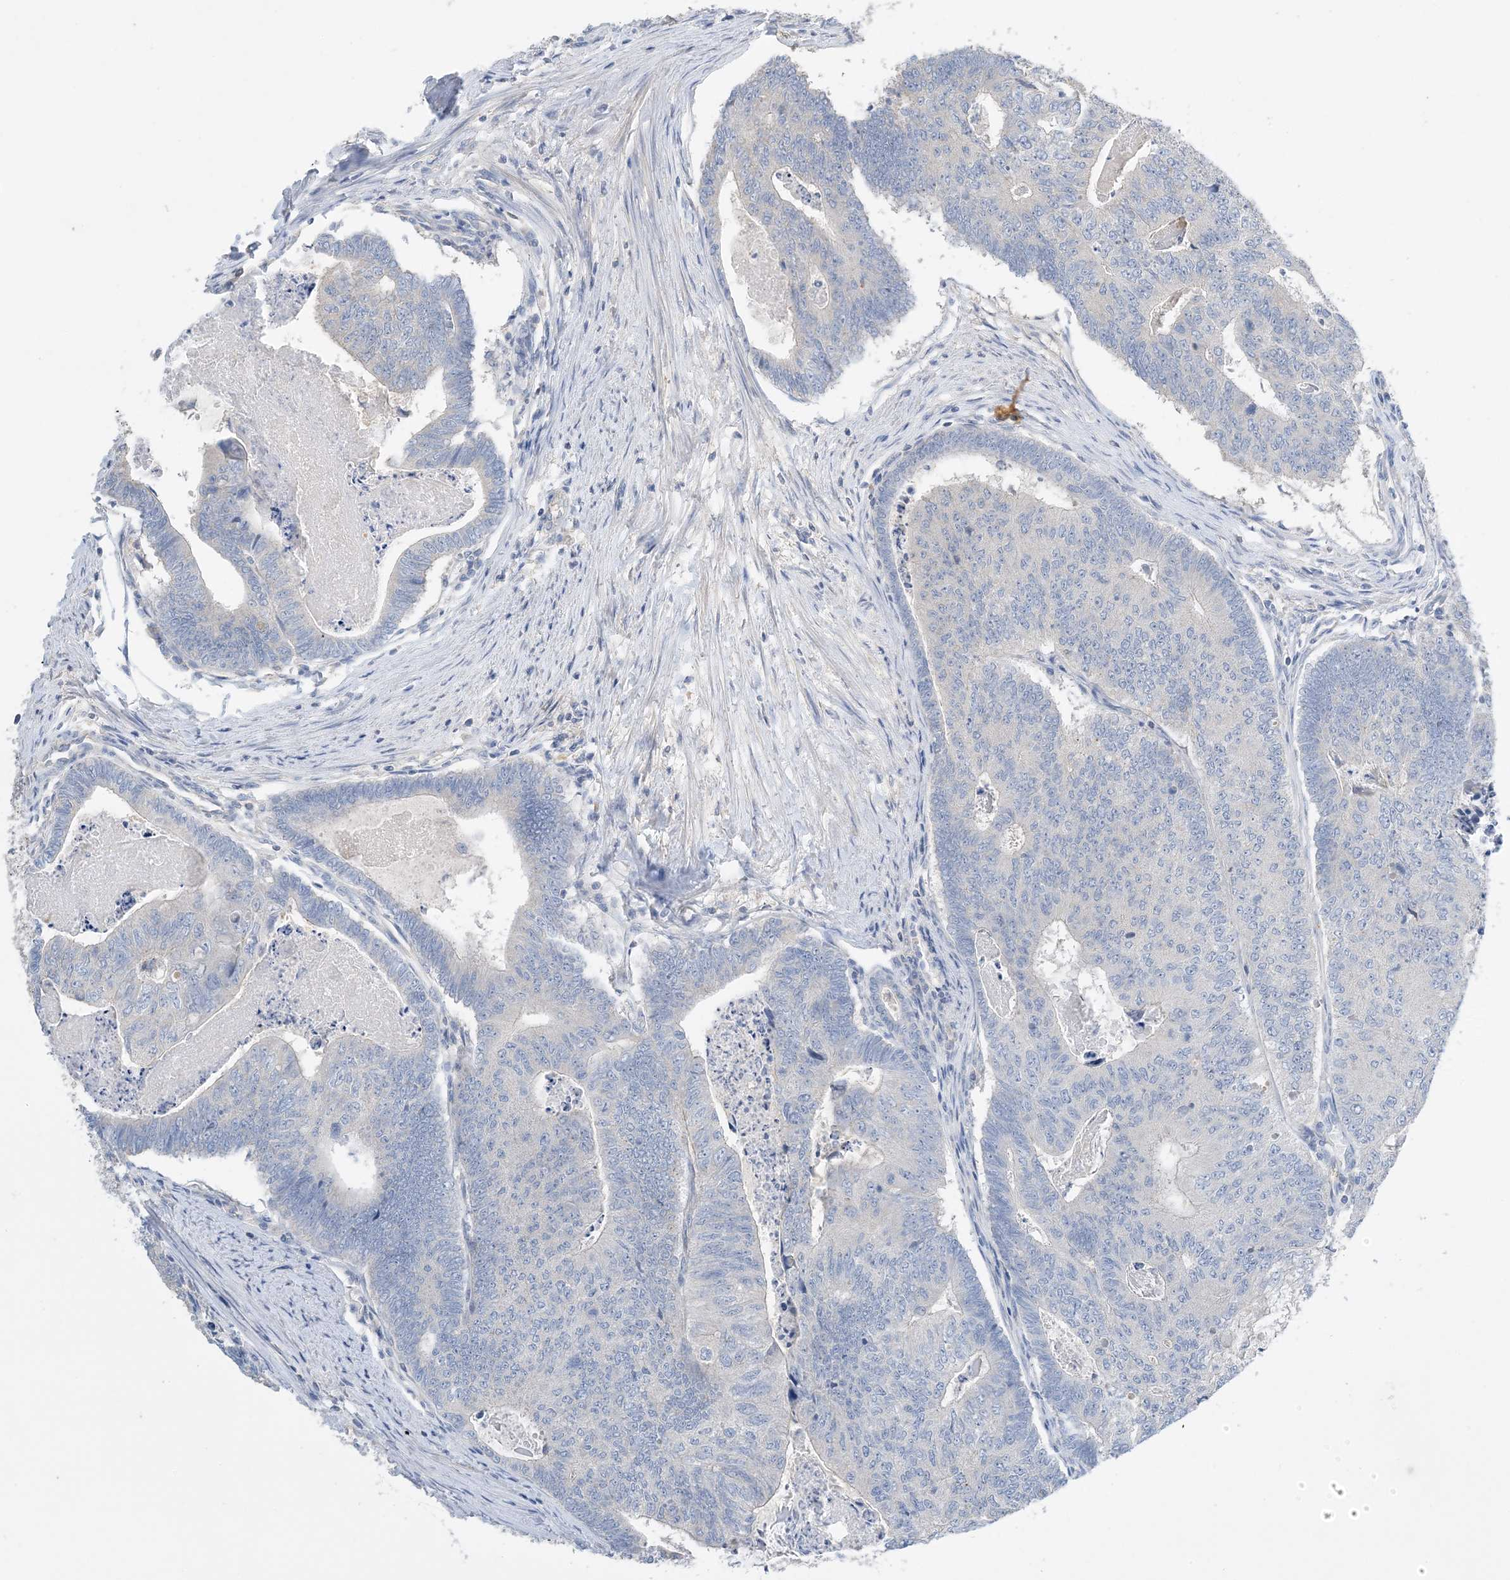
{"staining": {"intensity": "negative", "quantity": "none", "location": "none"}, "tissue": "colorectal cancer", "cell_type": "Tumor cells", "image_type": "cancer", "snomed": [{"axis": "morphology", "description": "Adenocarcinoma, NOS"}, {"axis": "topography", "description": "Colon"}], "caption": "The histopathology image exhibits no staining of tumor cells in colorectal adenocarcinoma.", "gene": "KPRP", "patient": {"sex": "female", "age": 67}}